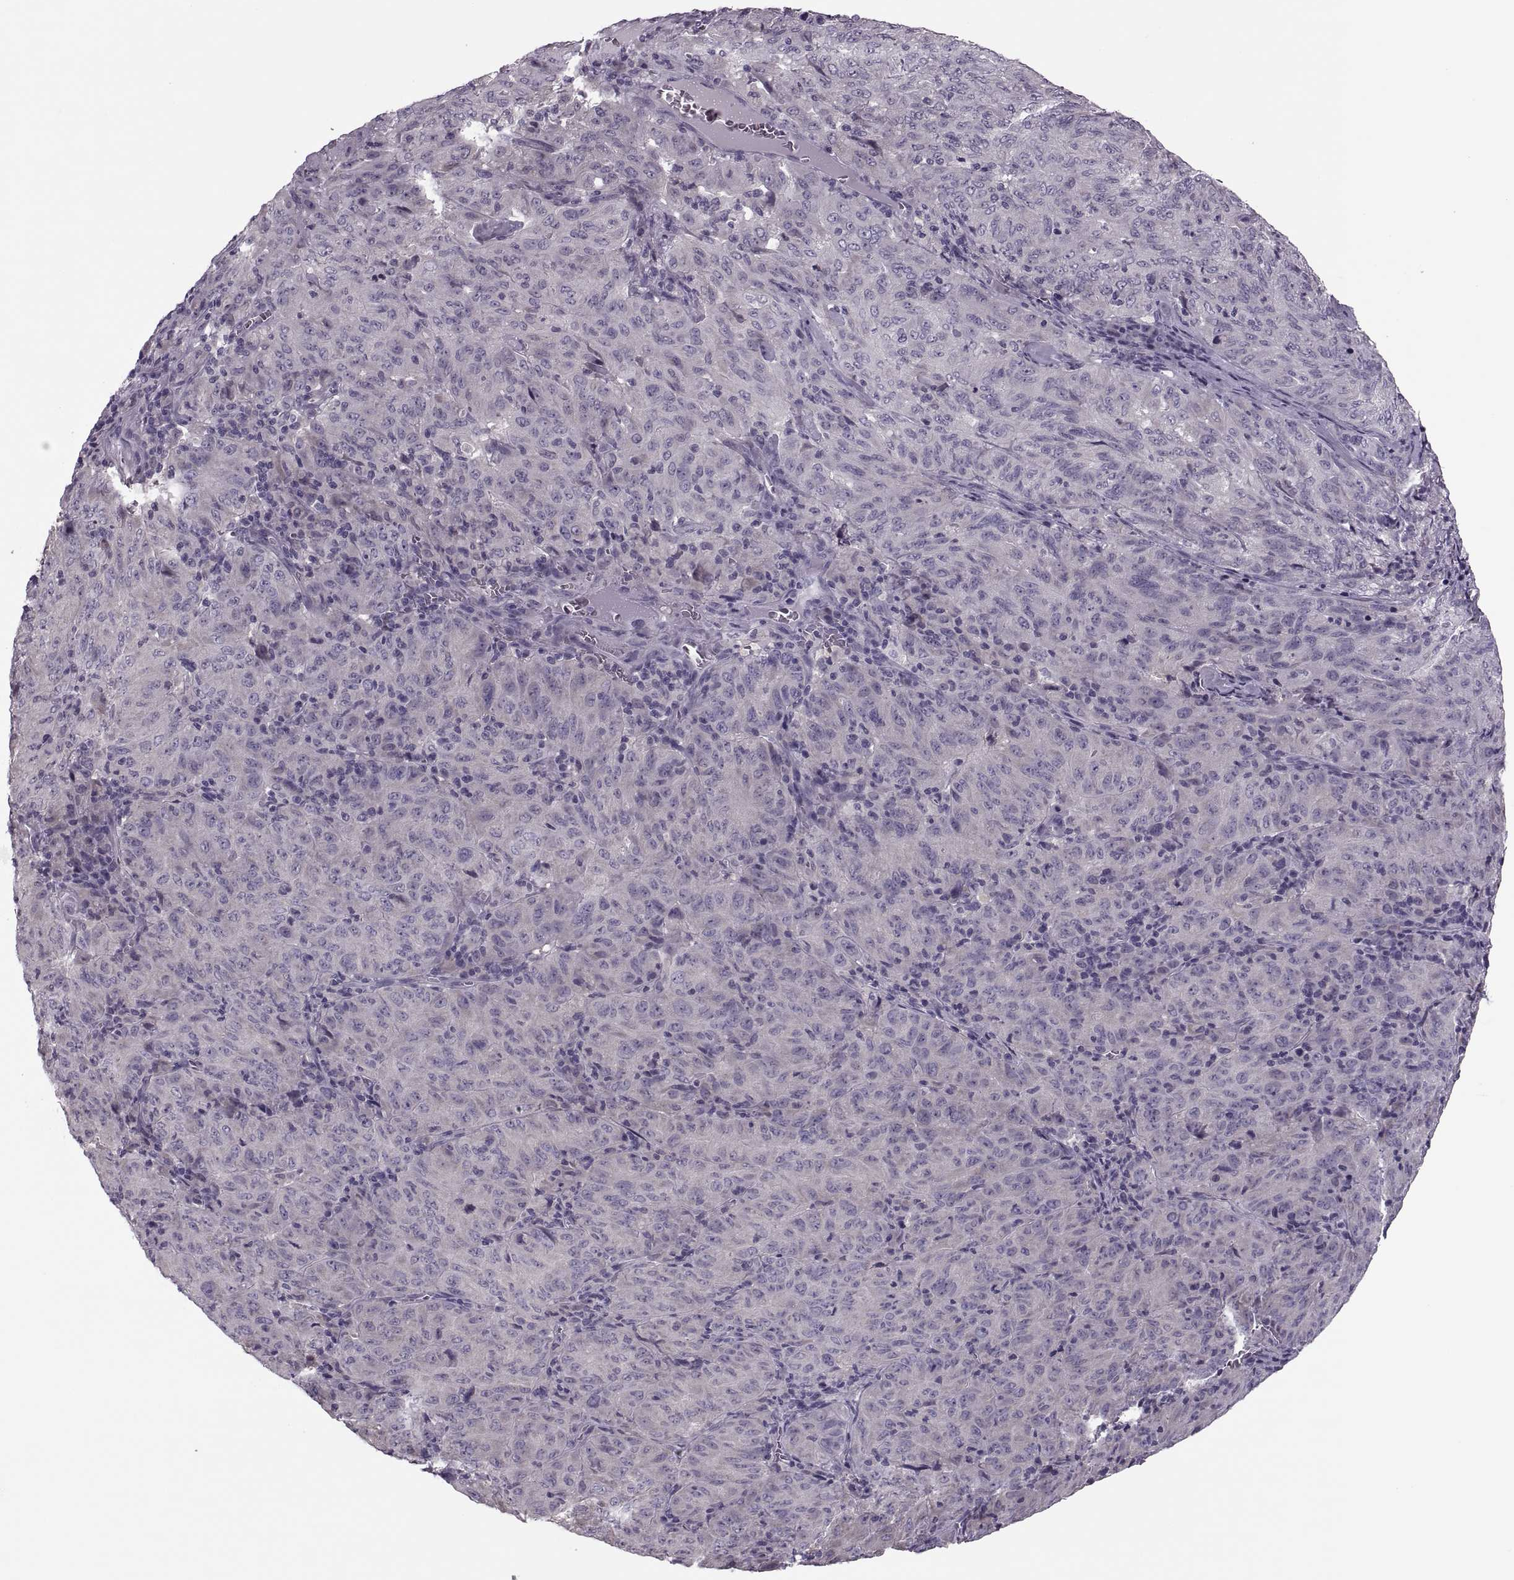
{"staining": {"intensity": "negative", "quantity": "none", "location": "none"}, "tissue": "pancreatic cancer", "cell_type": "Tumor cells", "image_type": "cancer", "snomed": [{"axis": "morphology", "description": "Adenocarcinoma, NOS"}, {"axis": "topography", "description": "Pancreas"}], "caption": "Immunohistochemistry (IHC) micrograph of neoplastic tissue: human adenocarcinoma (pancreatic) stained with DAB exhibits no significant protein expression in tumor cells. (DAB (3,3'-diaminobenzidine) immunohistochemistry visualized using brightfield microscopy, high magnification).", "gene": "PRSS54", "patient": {"sex": "male", "age": 63}}